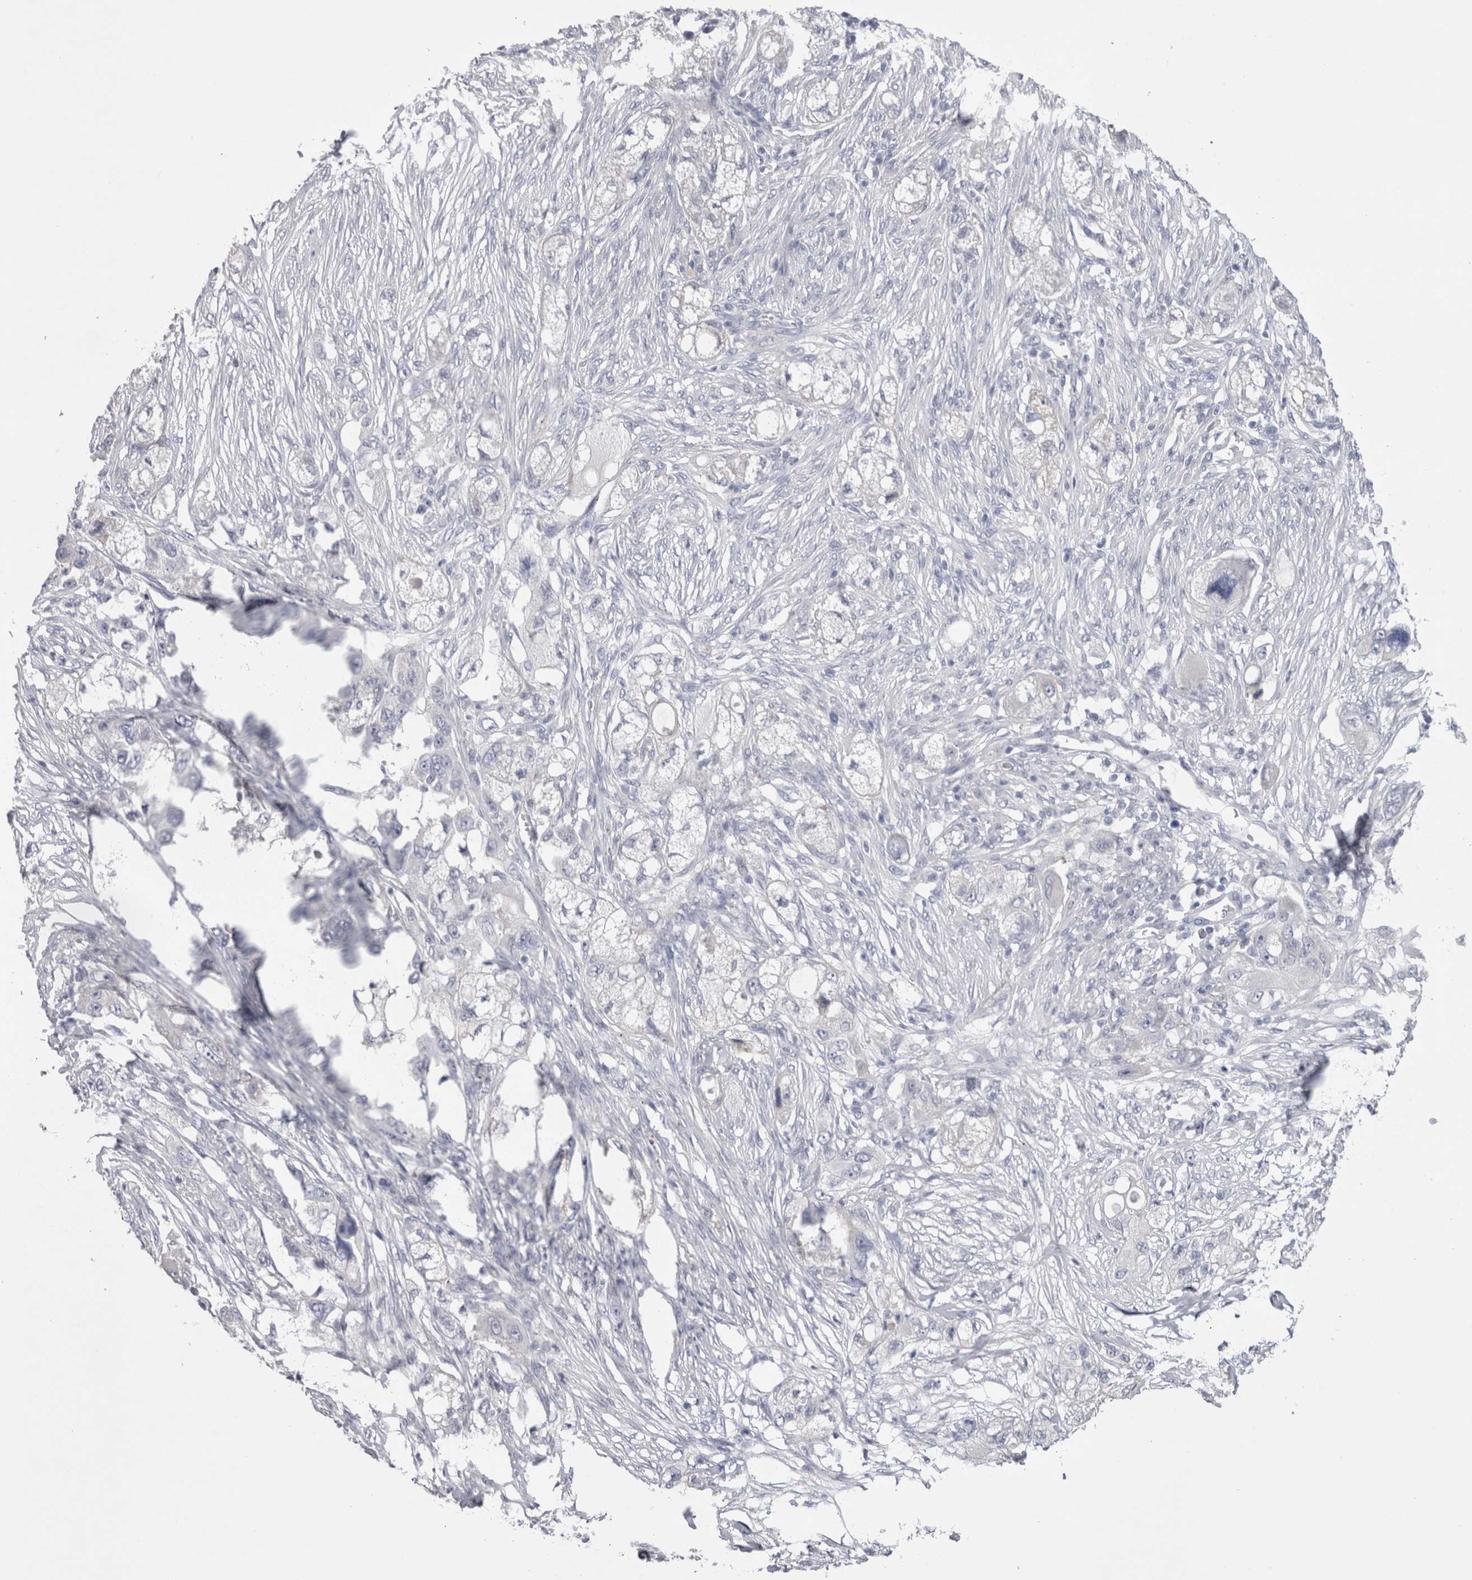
{"staining": {"intensity": "negative", "quantity": "none", "location": "none"}, "tissue": "pancreatic cancer", "cell_type": "Tumor cells", "image_type": "cancer", "snomed": [{"axis": "morphology", "description": "Adenocarcinoma, NOS"}, {"axis": "topography", "description": "Pancreas"}], "caption": "Protein analysis of pancreatic adenocarcinoma reveals no significant positivity in tumor cells.", "gene": "PWP2", "patient": {"sex": "female", "age": 78}}